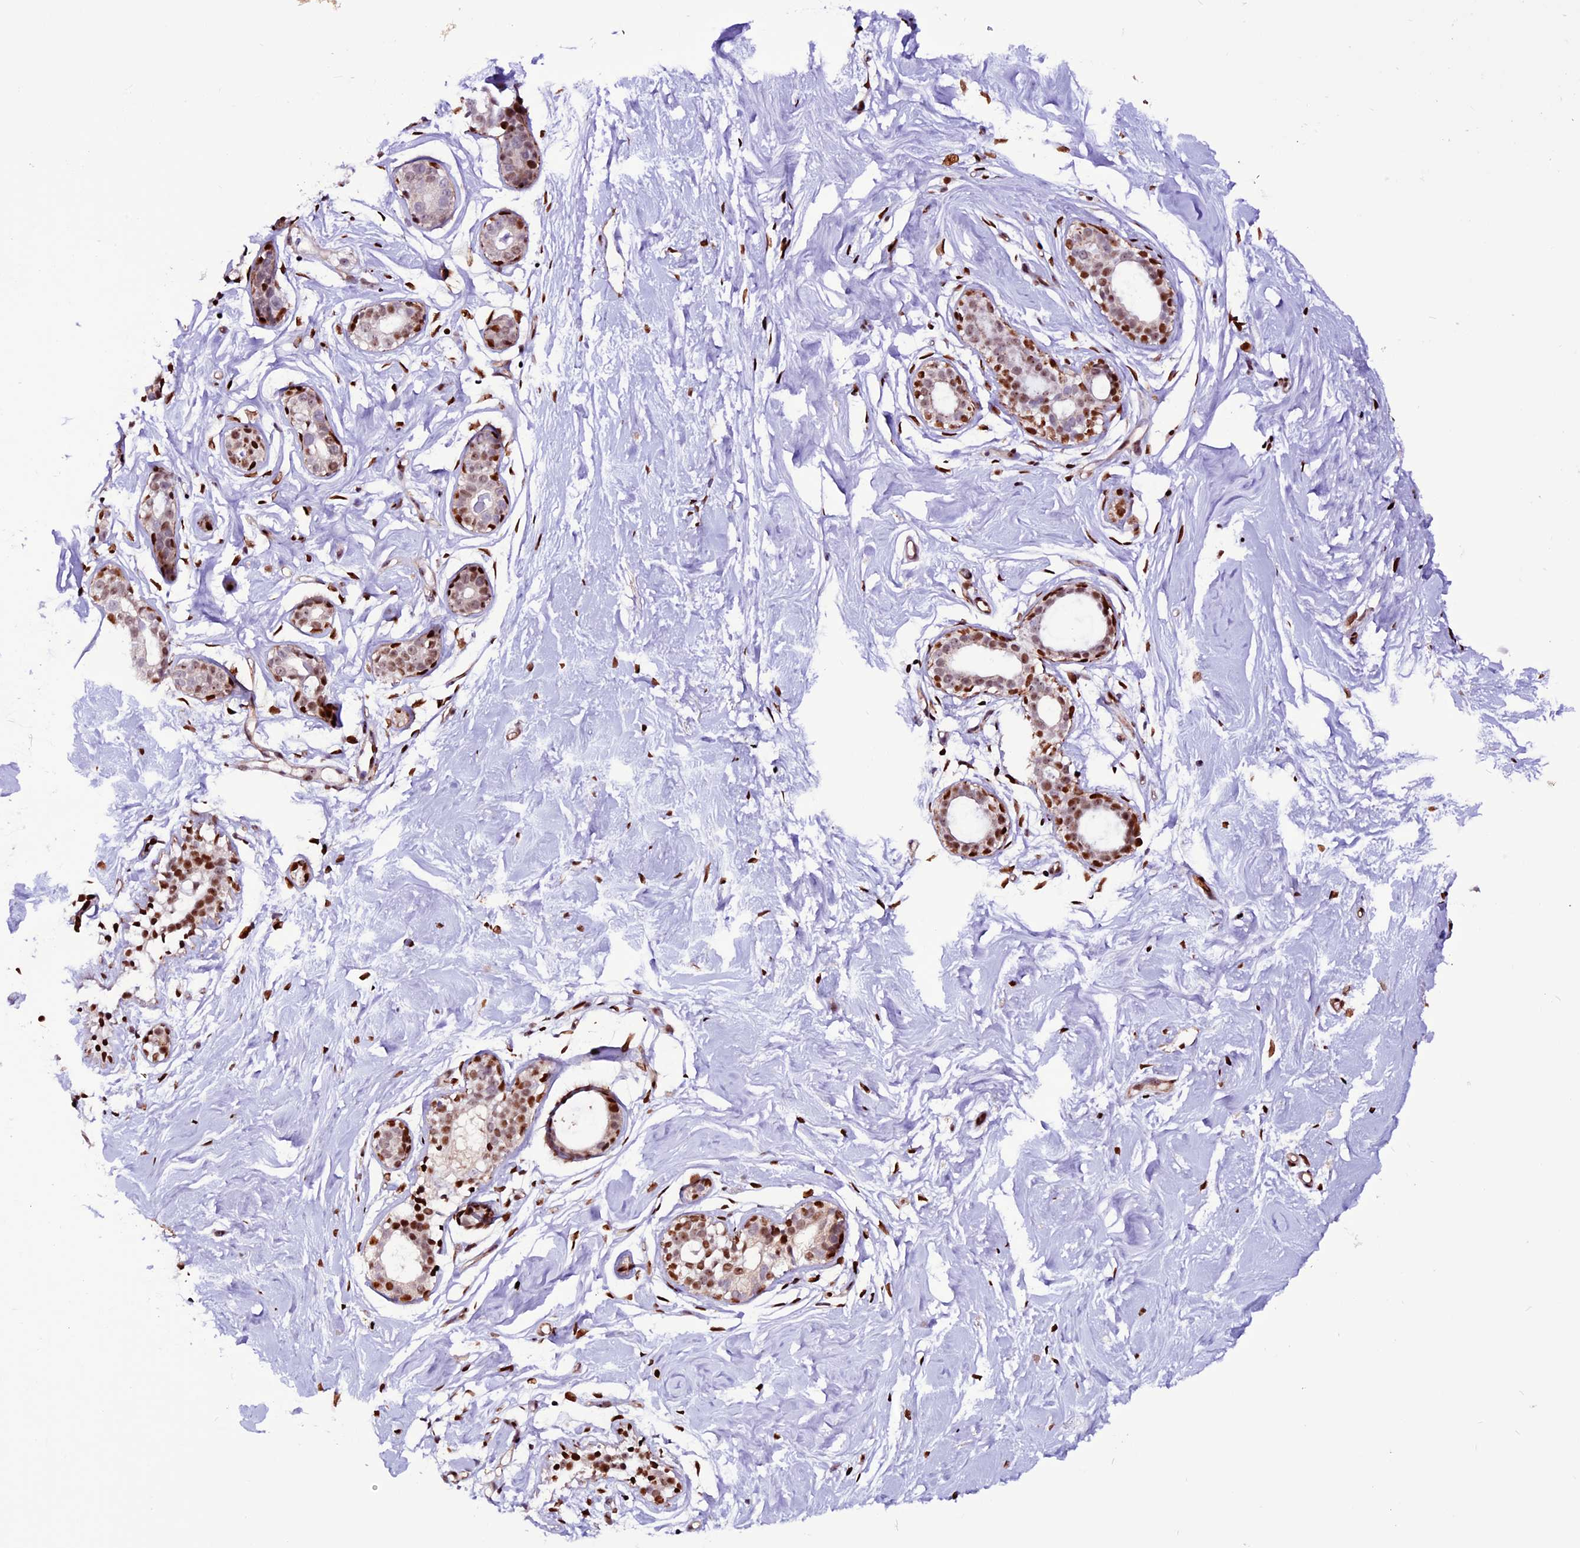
{"staining": {"intensity": "strong", "quantity": ">75%", "location": "nuclear"}, "tissue": "breast", "cell_type": "Adipocytes", "image_type": "normal", "snomed": [{"axis": "morphology", "description": "Normal tissue, NOS"}, {"axis": "morphology", "description": "Adenoma, NOS"}, {"axis": "topography", "description": "Breast"}], "caption": "This is a photomicrograph of IHC staining of normal breast, which shows strong staining in the nuclear of adipocytes.", "gene": "RINL", "patient": {"sex": "female", "age": 23}}